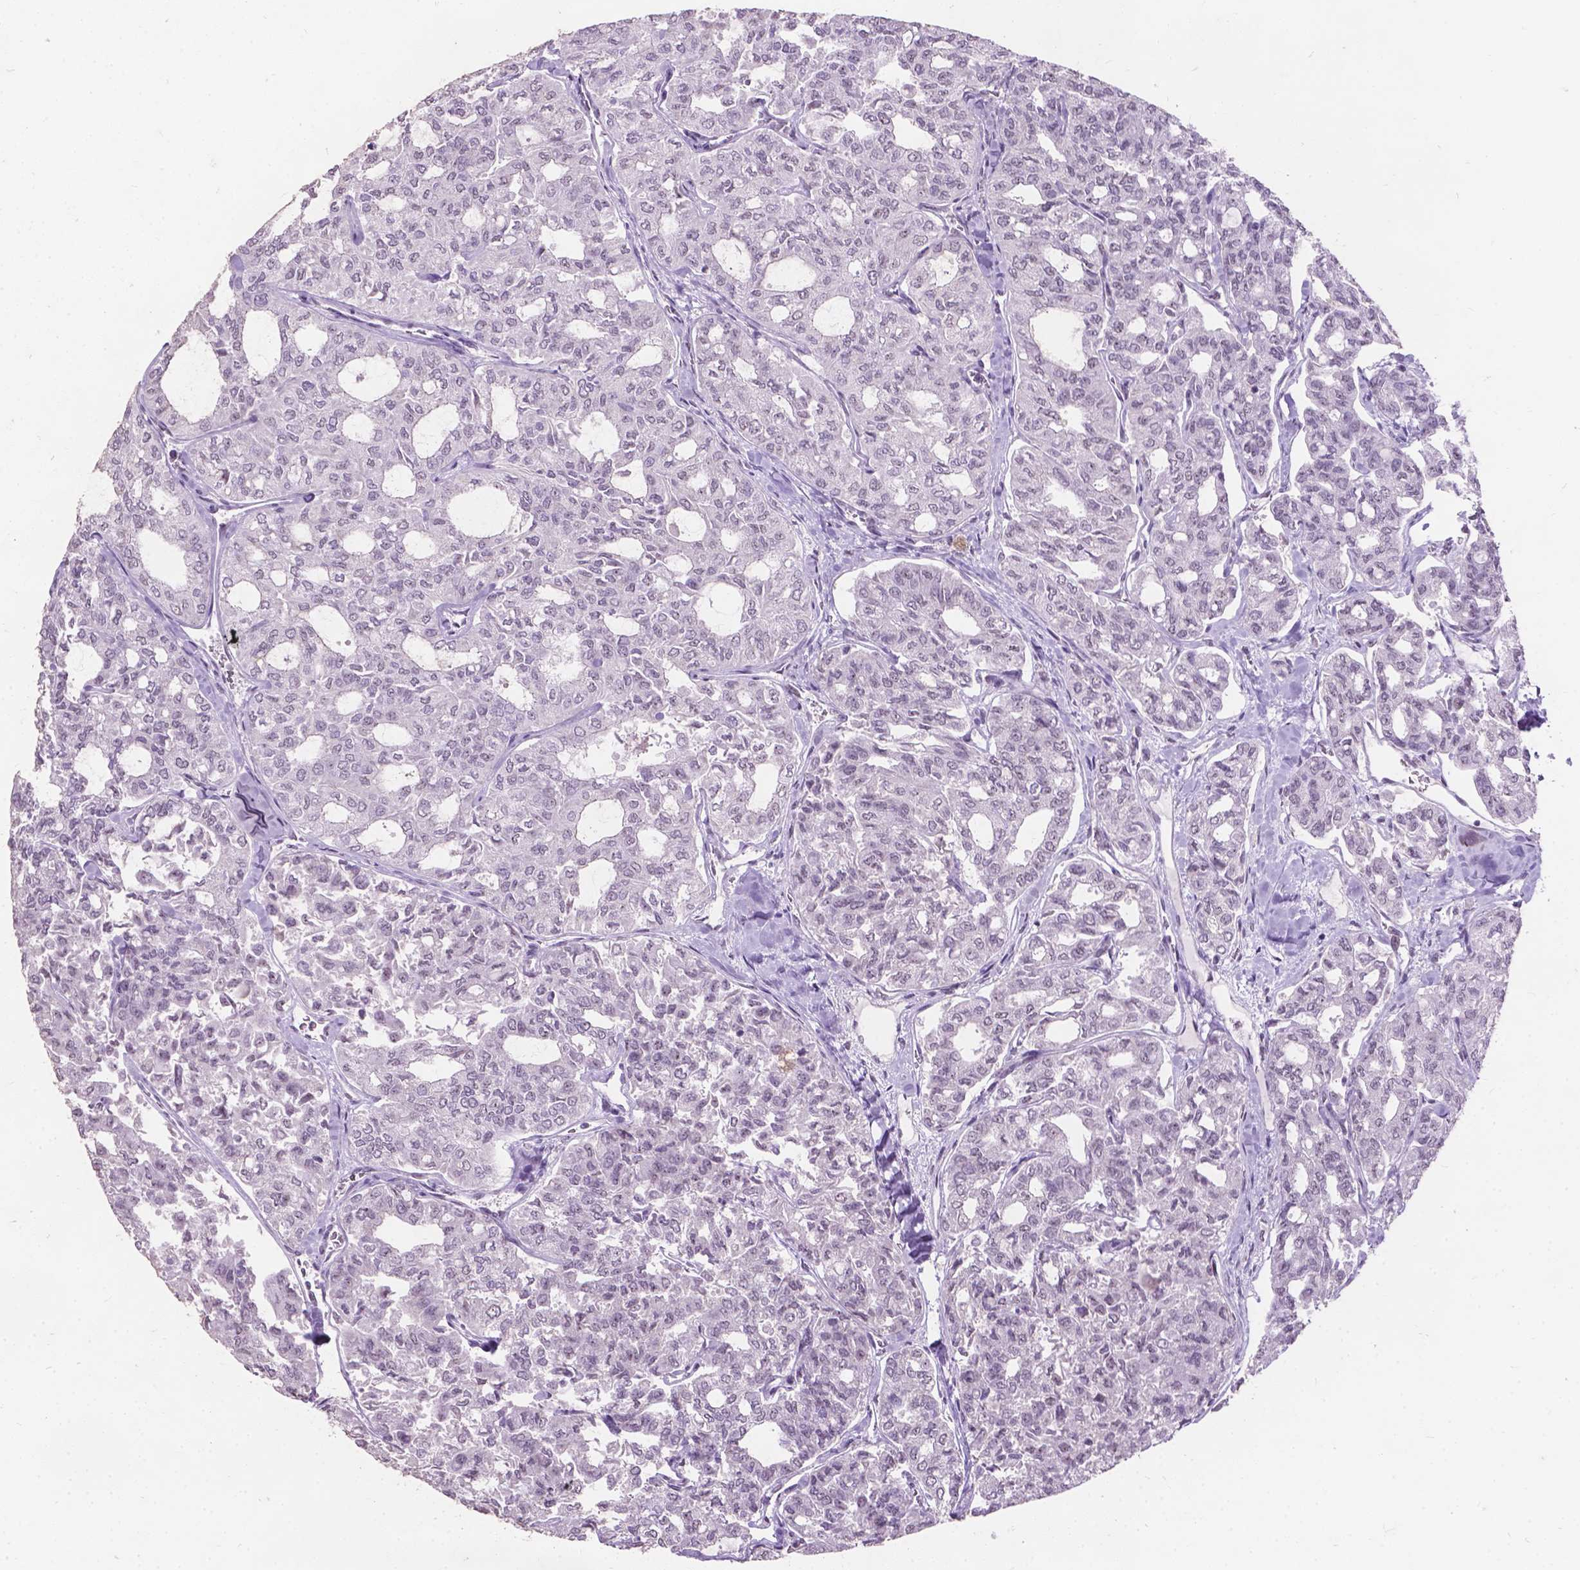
{"staining": {"intensity": "negative", "quantity": "none", "location": "none"}, "tissue": "thyroid cancer", "cell_type": "Tumor cells", "image_type": "cancer", "snomed": [{"axis": "morphology", "description": "Follicular adenoma carcinoma, NOS"}, {"axis": "topography", "description": "Thyroid gland"}], "caption": "Immunohistochemistry (IHC) histopathology image of neoplastic tissue: human thyroid follicular adenoma carcinoma stained with DAB (3,3'-diaminobenzidine) reveals no significant protein expression in tumor cells.", "gene": "COIL", "patient": {"sex": "male", "age": 75}}